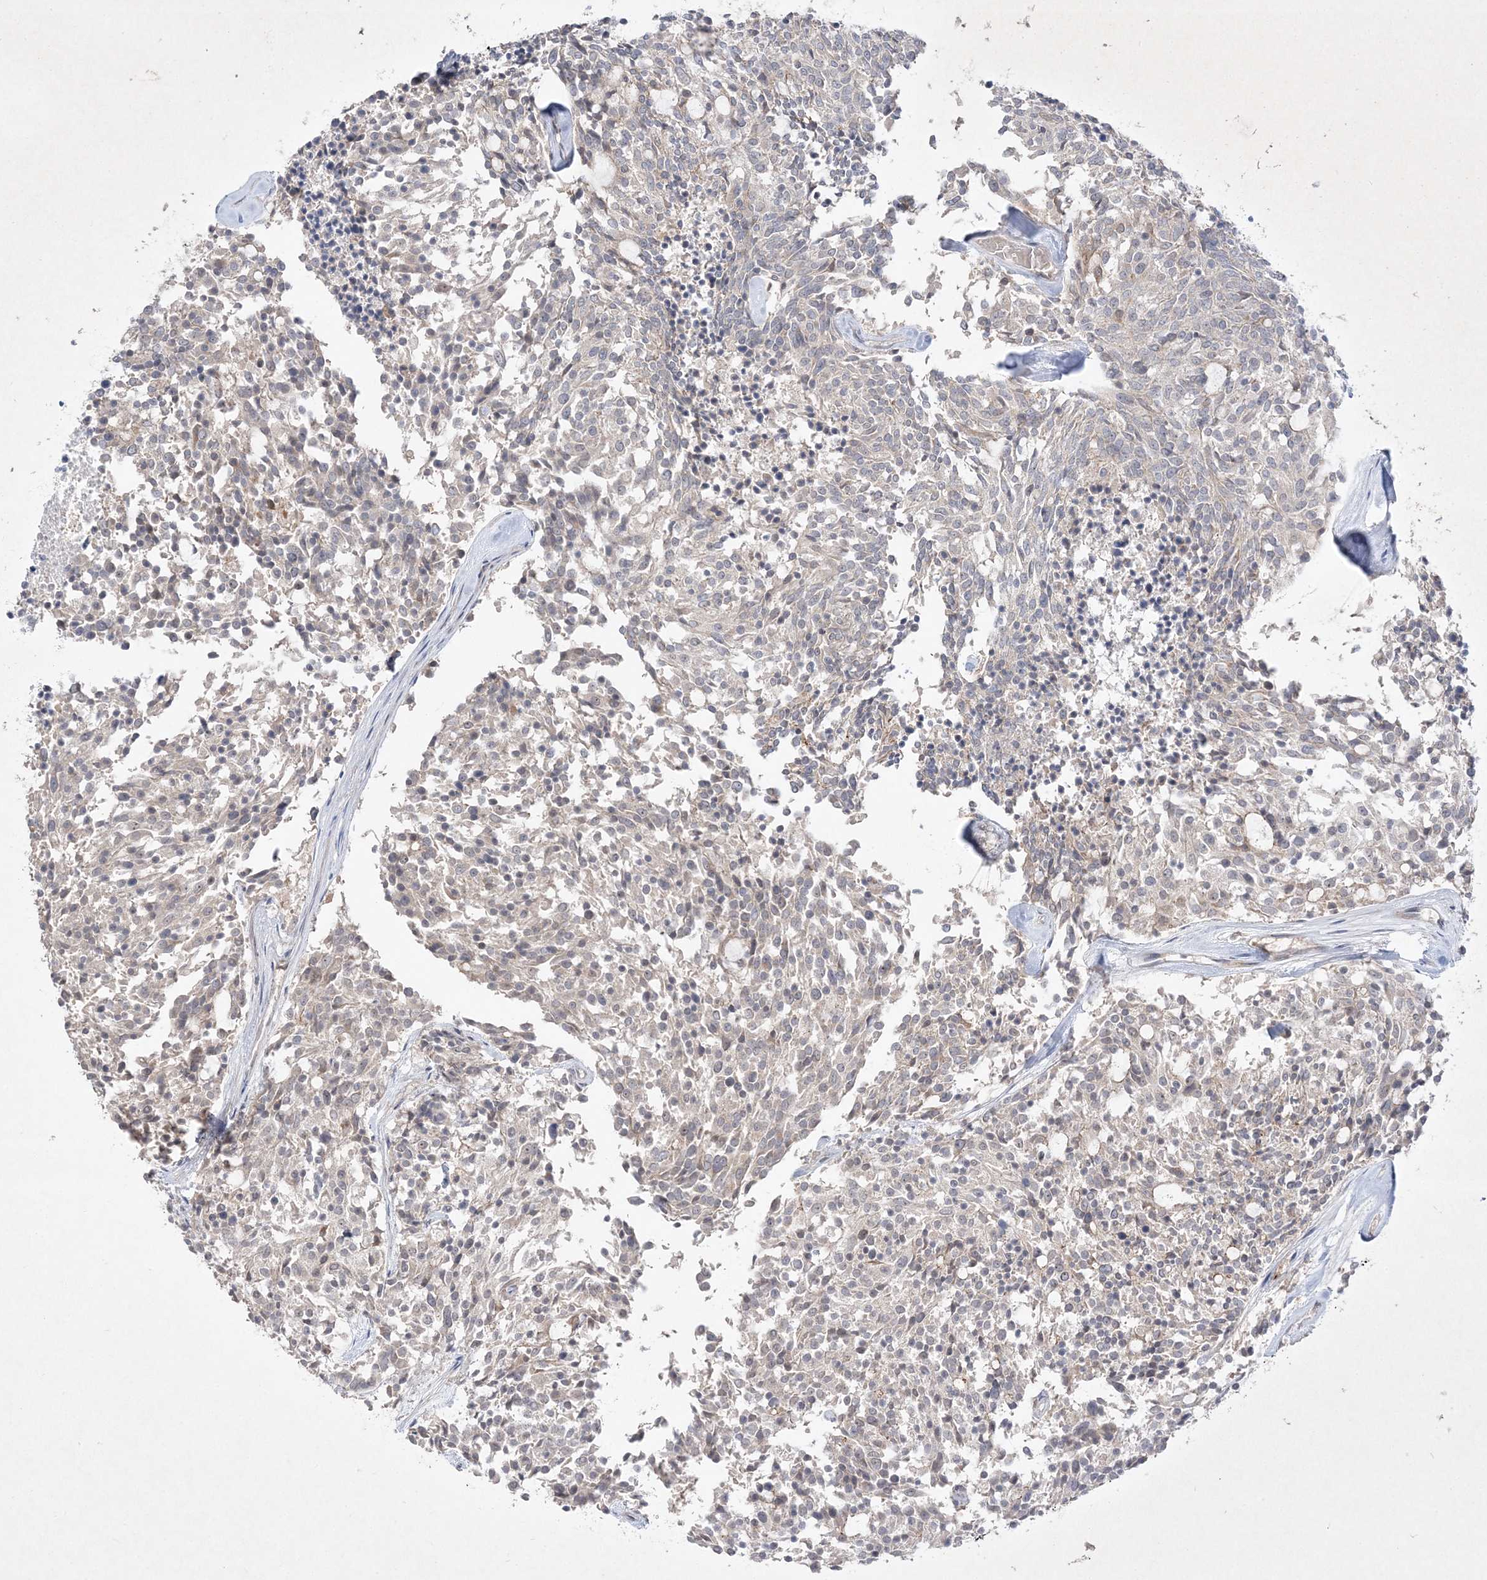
{"staining": {"intensity": "negative", "quantity": "none", "location": "none"}, "tissue": "carcinoid", "cell_type": "Tumor cells", "image_type": "cancer", "snomed": [{"axis": "morphology", "description": "Carcinoid, malignant, NOS"}, {"axis": "topography", "description": "Pancreas"}], "caption": "Protein analysis of carcinoid (malignant) exhibits no significant expression in tumor cells.", "gene": "CLNK", "patient": {"sex": "female", "age": 54}}